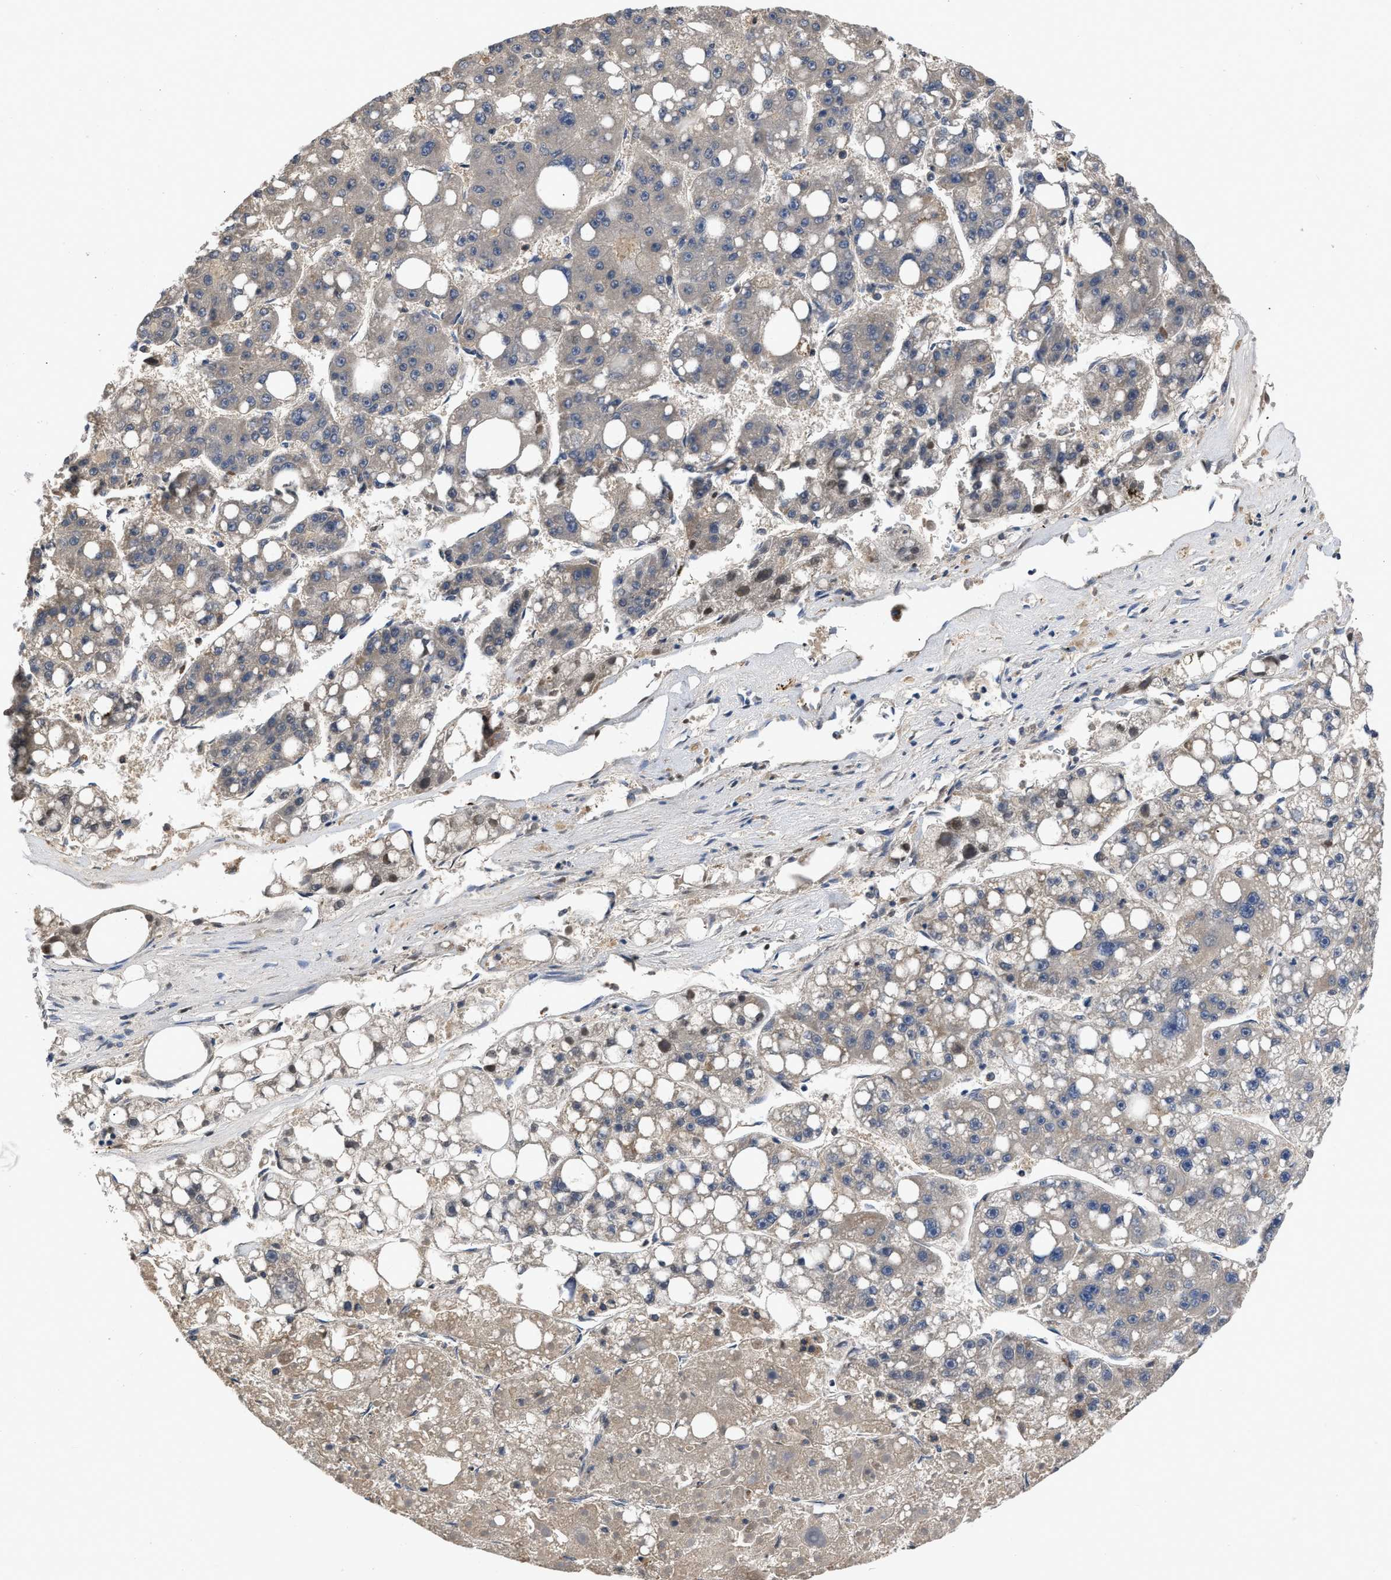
{"staining": {"intensity": "negative", "quantity": "none", "location": "none"}, "tissue": "liver cancer", "cell_type": "Tumor cells", "image_type": "cancer", "snomed": [{"axis": "morphology", "description": "Carcinoma, Hepatocellular, NOS"}, {"axis": "topography", "description": "Liver"}], "caption": "This is an IHC image of human liver hepatocellular carcinoma. There is no expression in tumor cells.", "gene": "VPS4A", "patient": {"sex": "female", "age": 61}}